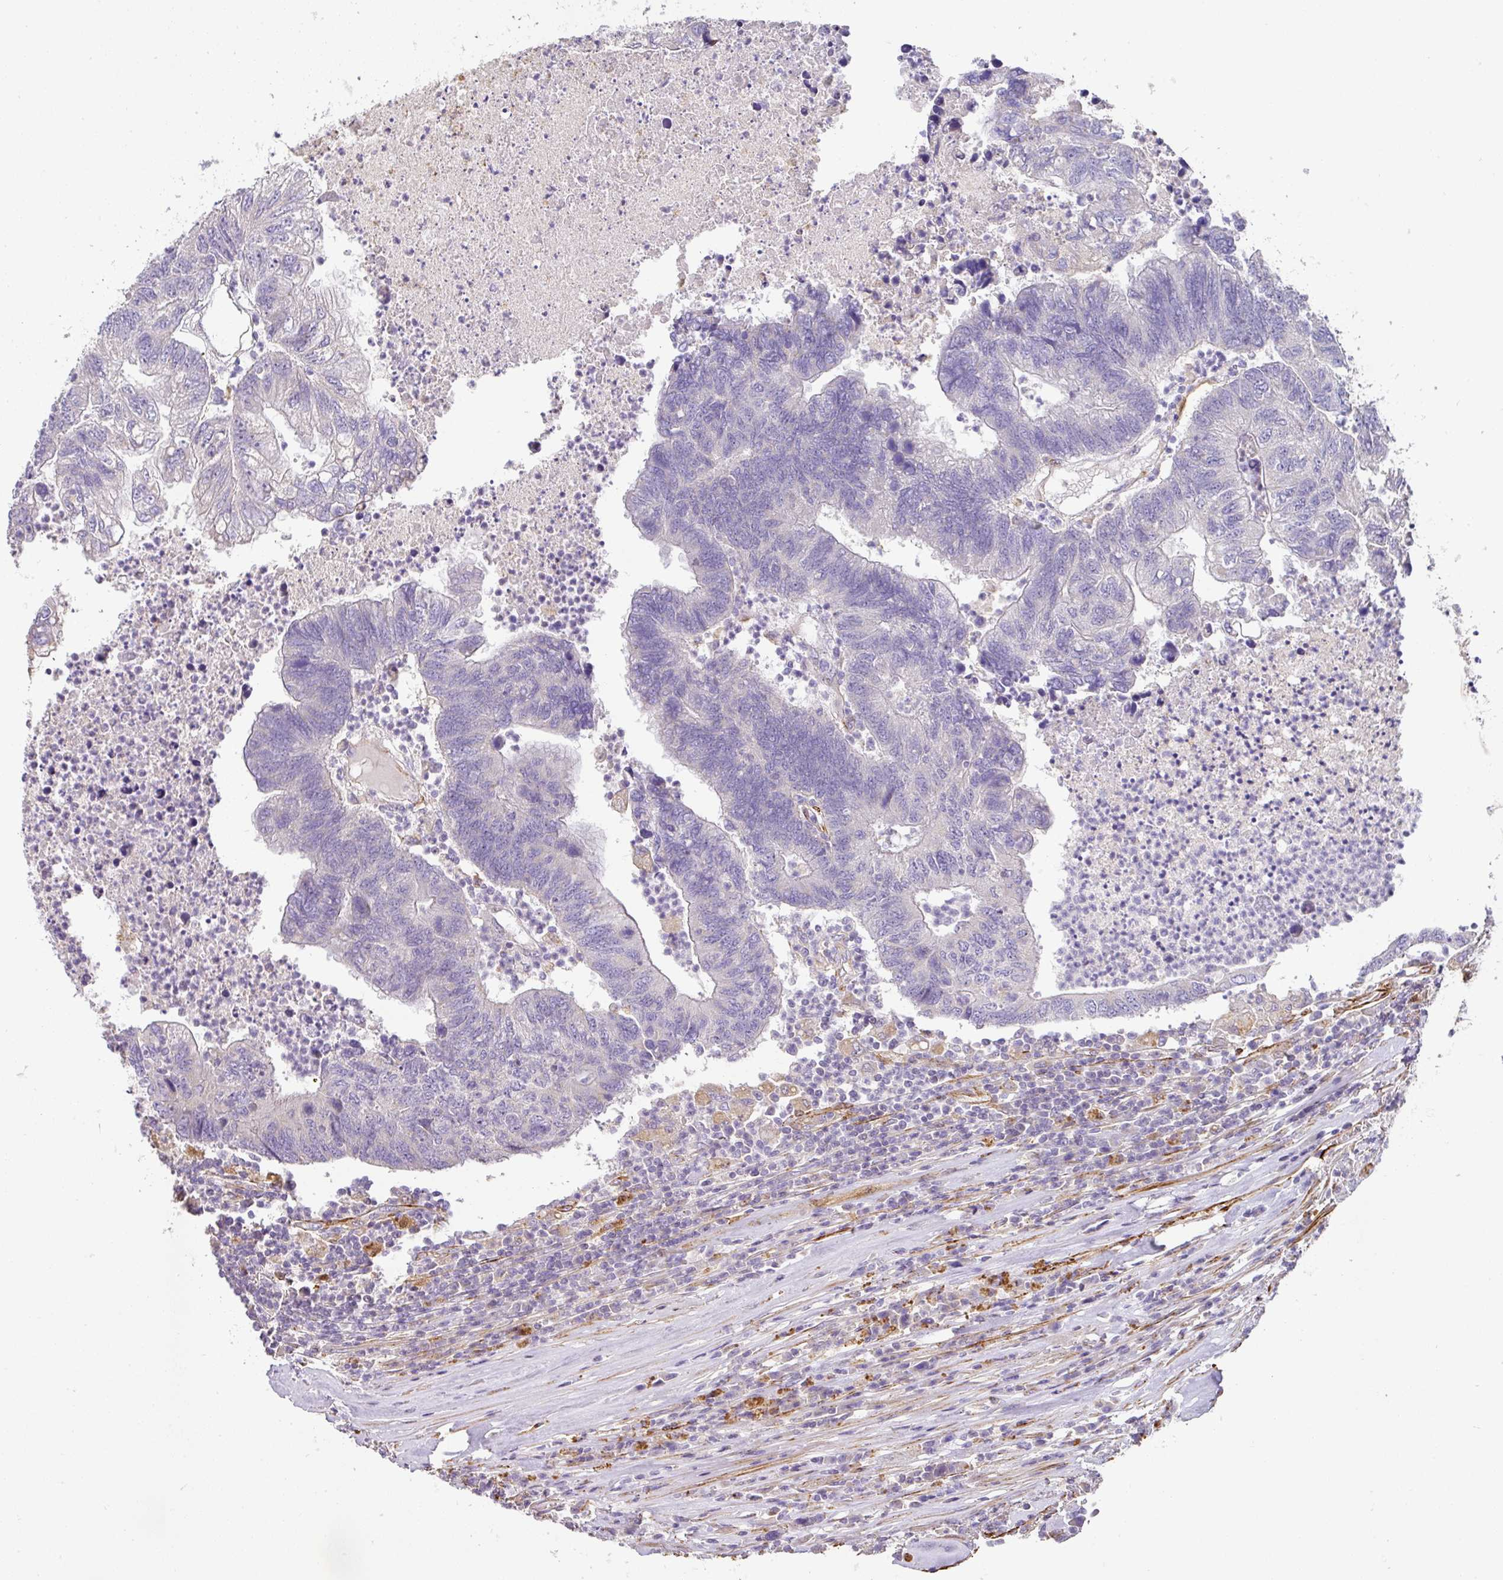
{"staining": {"intensity": "negative", "quantity": "none", "location": "none"}, "tissue": "colorectal cancer", "cell_type": "Tumor cells", "image_type": "cancer", "snomed": [{"axis": "morphology", "description": "Adenocarcinoma, NOS"}, {"axis": "topography", "description": "Colon"}], "caption": "The photomicrograph shows no staining of tumor cells in colorectal cancer.", "gene": "SLC25A17", "patient": {"sex": "female", "age": 48}}